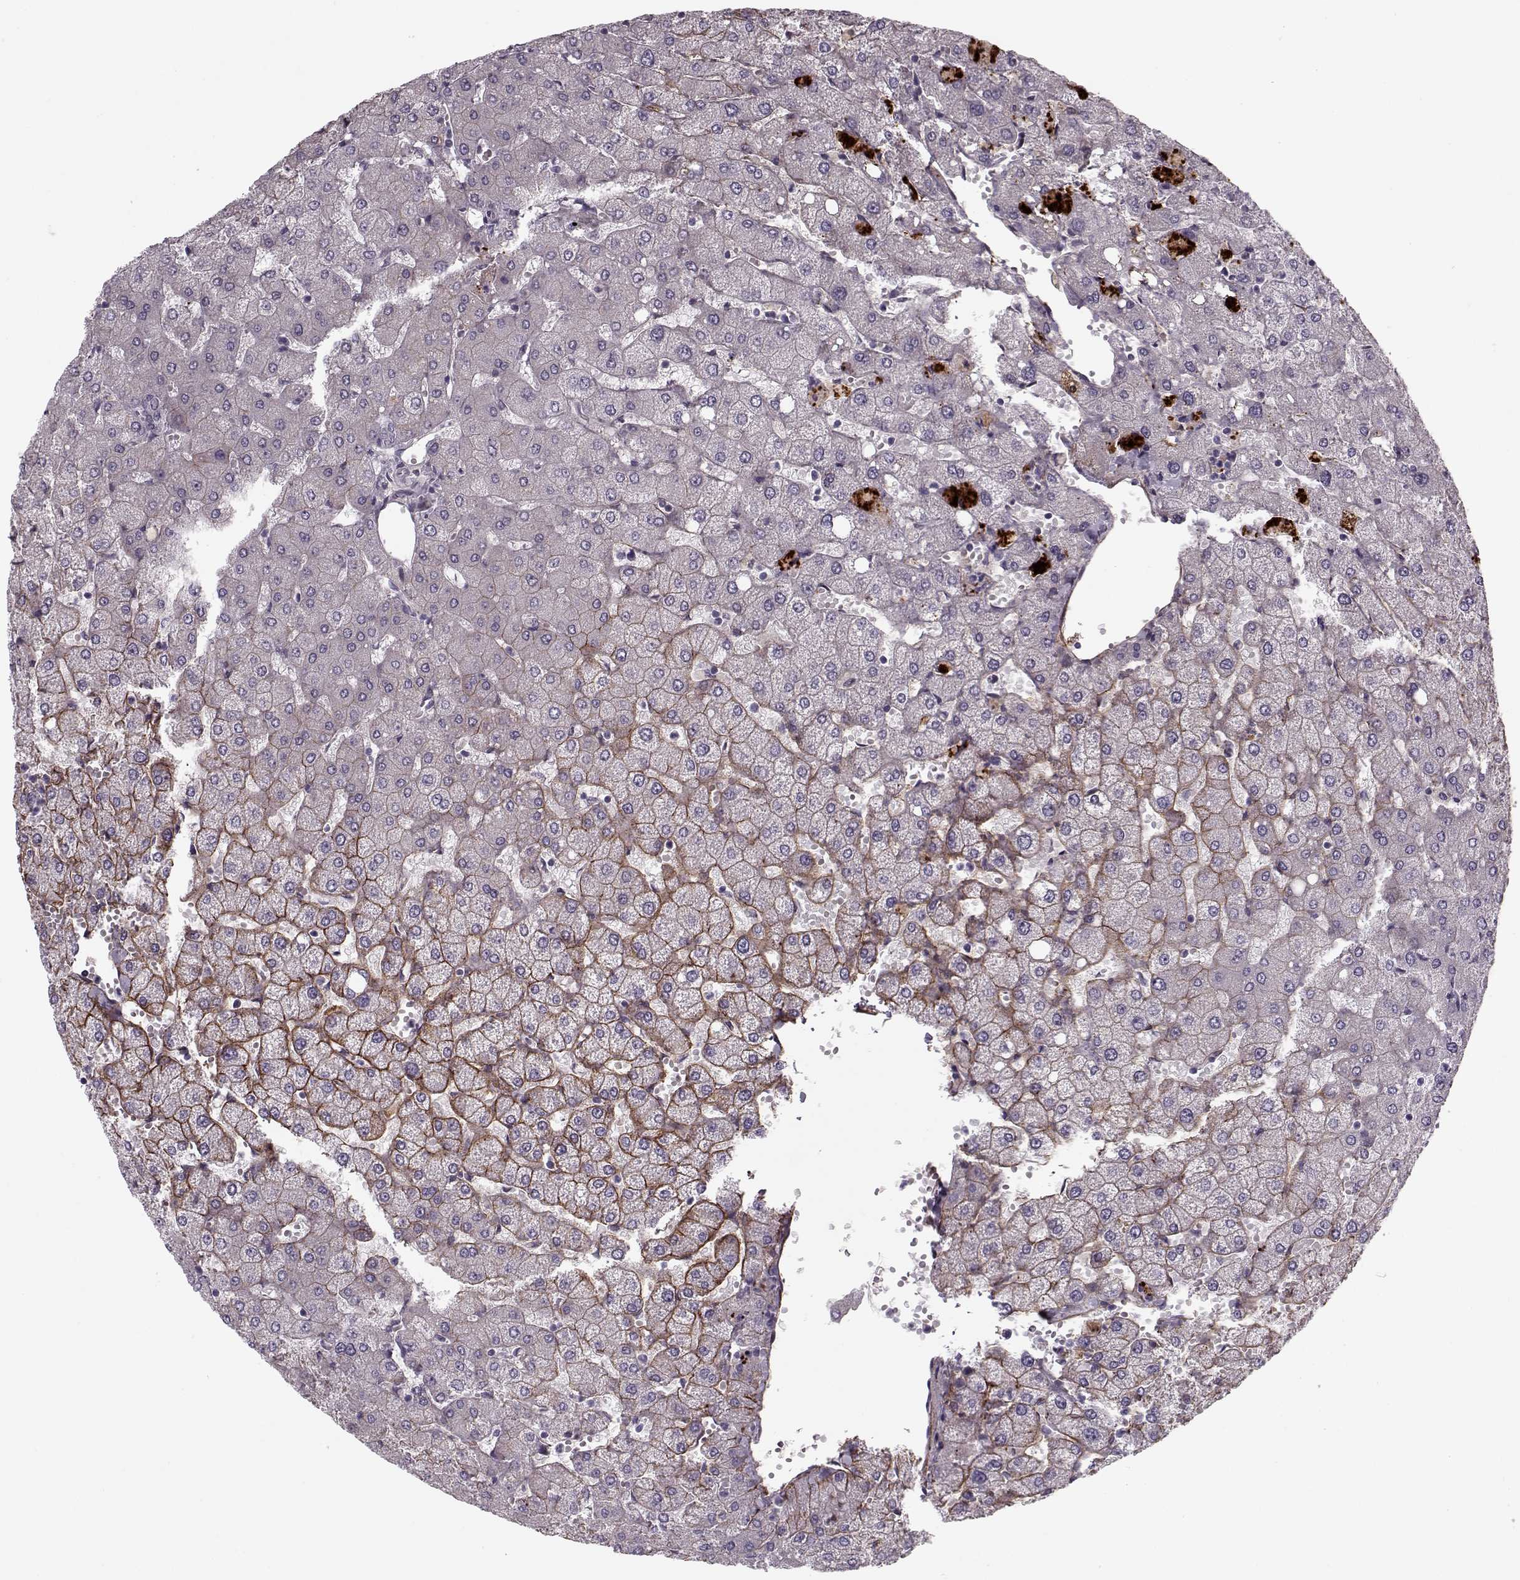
{"staining": {"intensity": "negative", "quantity": "none", "location": "none"}, "tissue": "liver", "cell_type": "Cholangiocytes", "image_type": "normal", "snomed": [{"axis": "morphology", "description": "Normal tissue, NOS"}, {"axis": "topography", "description": "Liver"}], "caption": "High magnification brightfield microscopy of benign liver stained with DAB (3,3'-diaminobenzidine) (brown) and counterstained with hematoxylin (blue): cholangiocytes show no significant expression.", "gene": "DNAI3", "patient": {"sex": "female", "age": 54}}